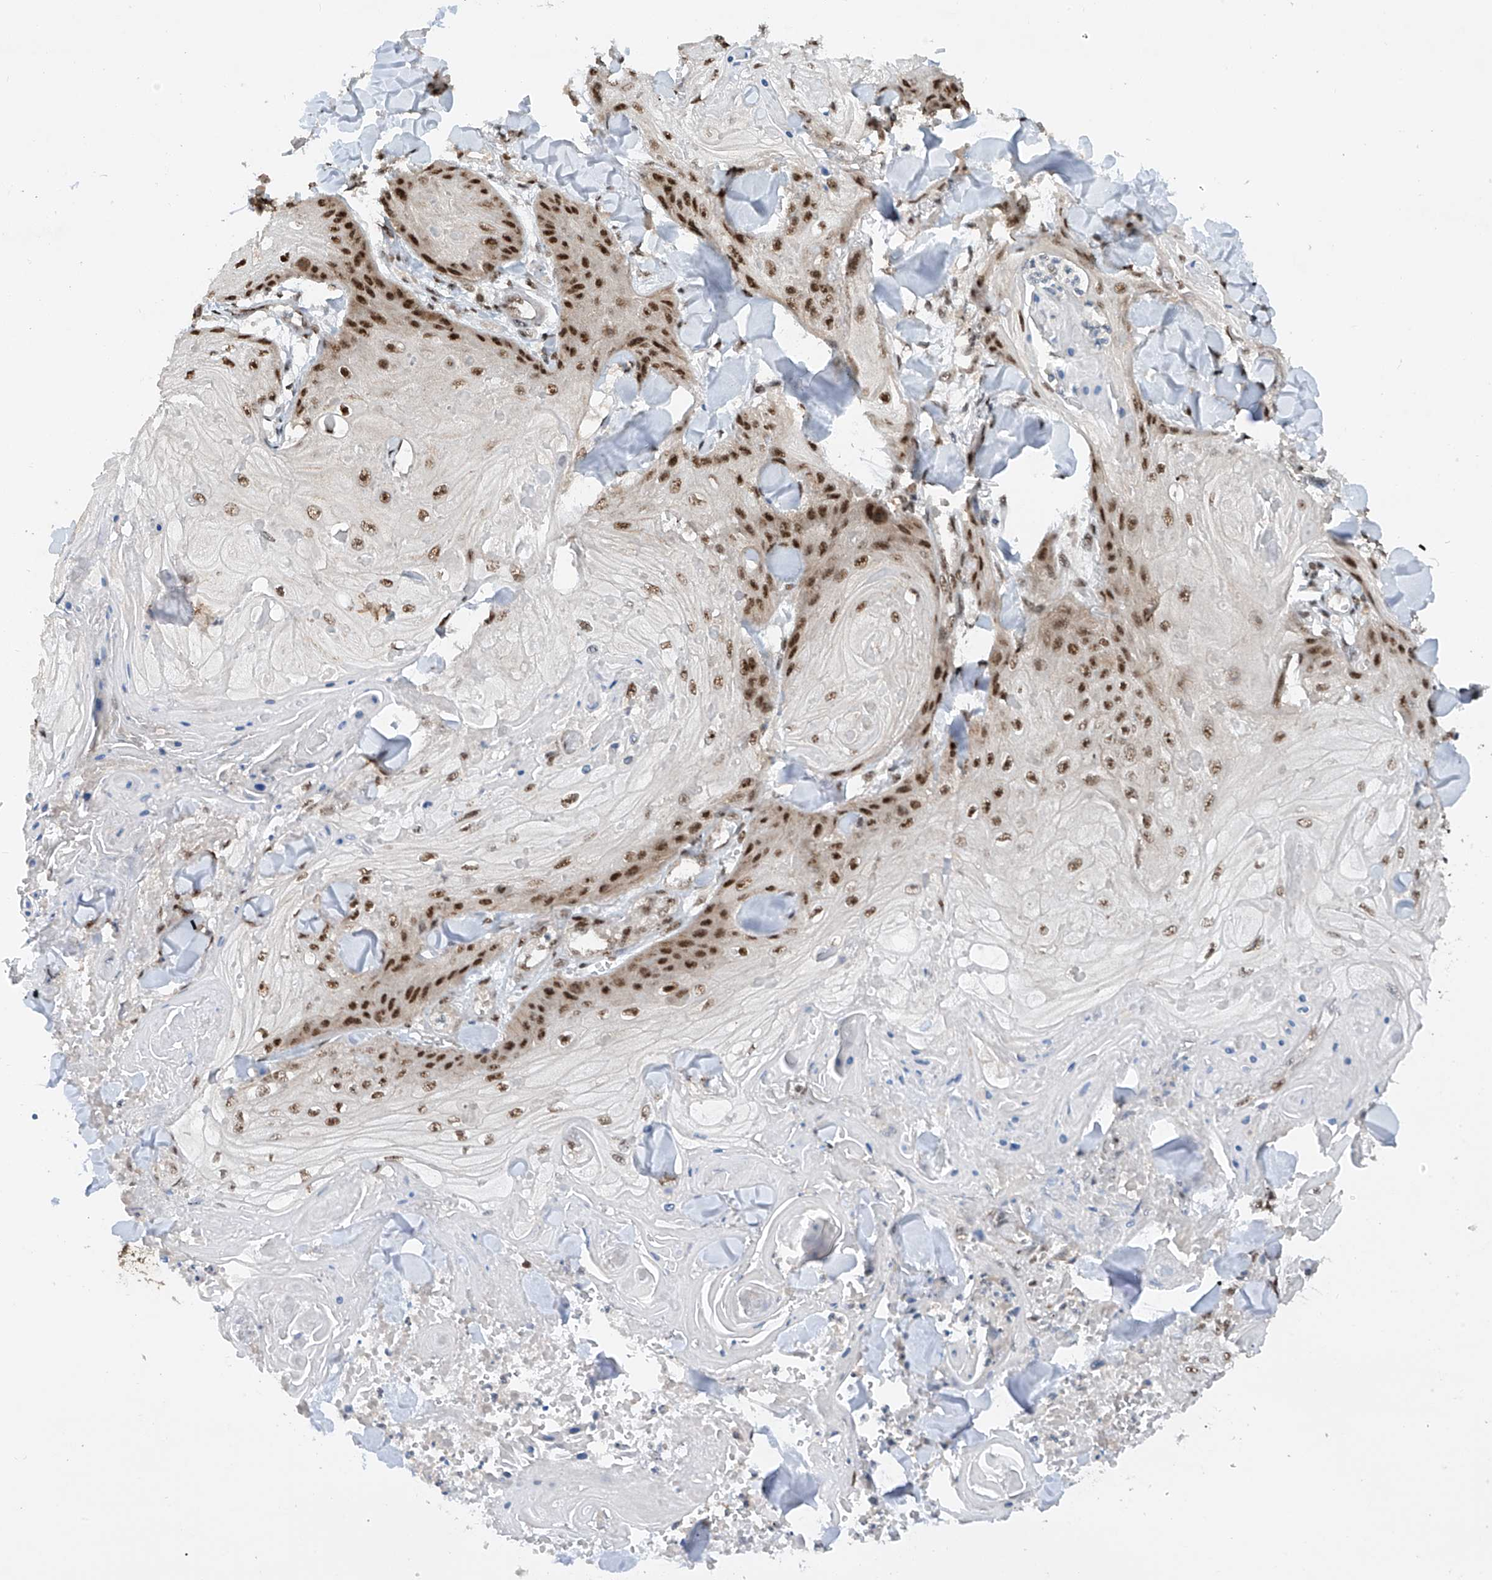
{"staining": {"intensity": "strong", "quantity": ">75%", "location": "nuclear"}, "tissue": "skin cancer", "cell_type": "Tumor cells", "image_type": "cancer", "snomed": [{"axis": "morphology", "description": "Squamous cell carcinoma, NOS"}, {"axis": "topography", "description": "Skin"}], "caption": "Protein staining displays strong nuclear expression in about >75% of tumor cells in squamous cell carcinoma (skin). The protein is shown in brown color, while the nuclei are stained blue.", "gene": "RPAIN", "patient": {"sex": "male", "age": 74}}